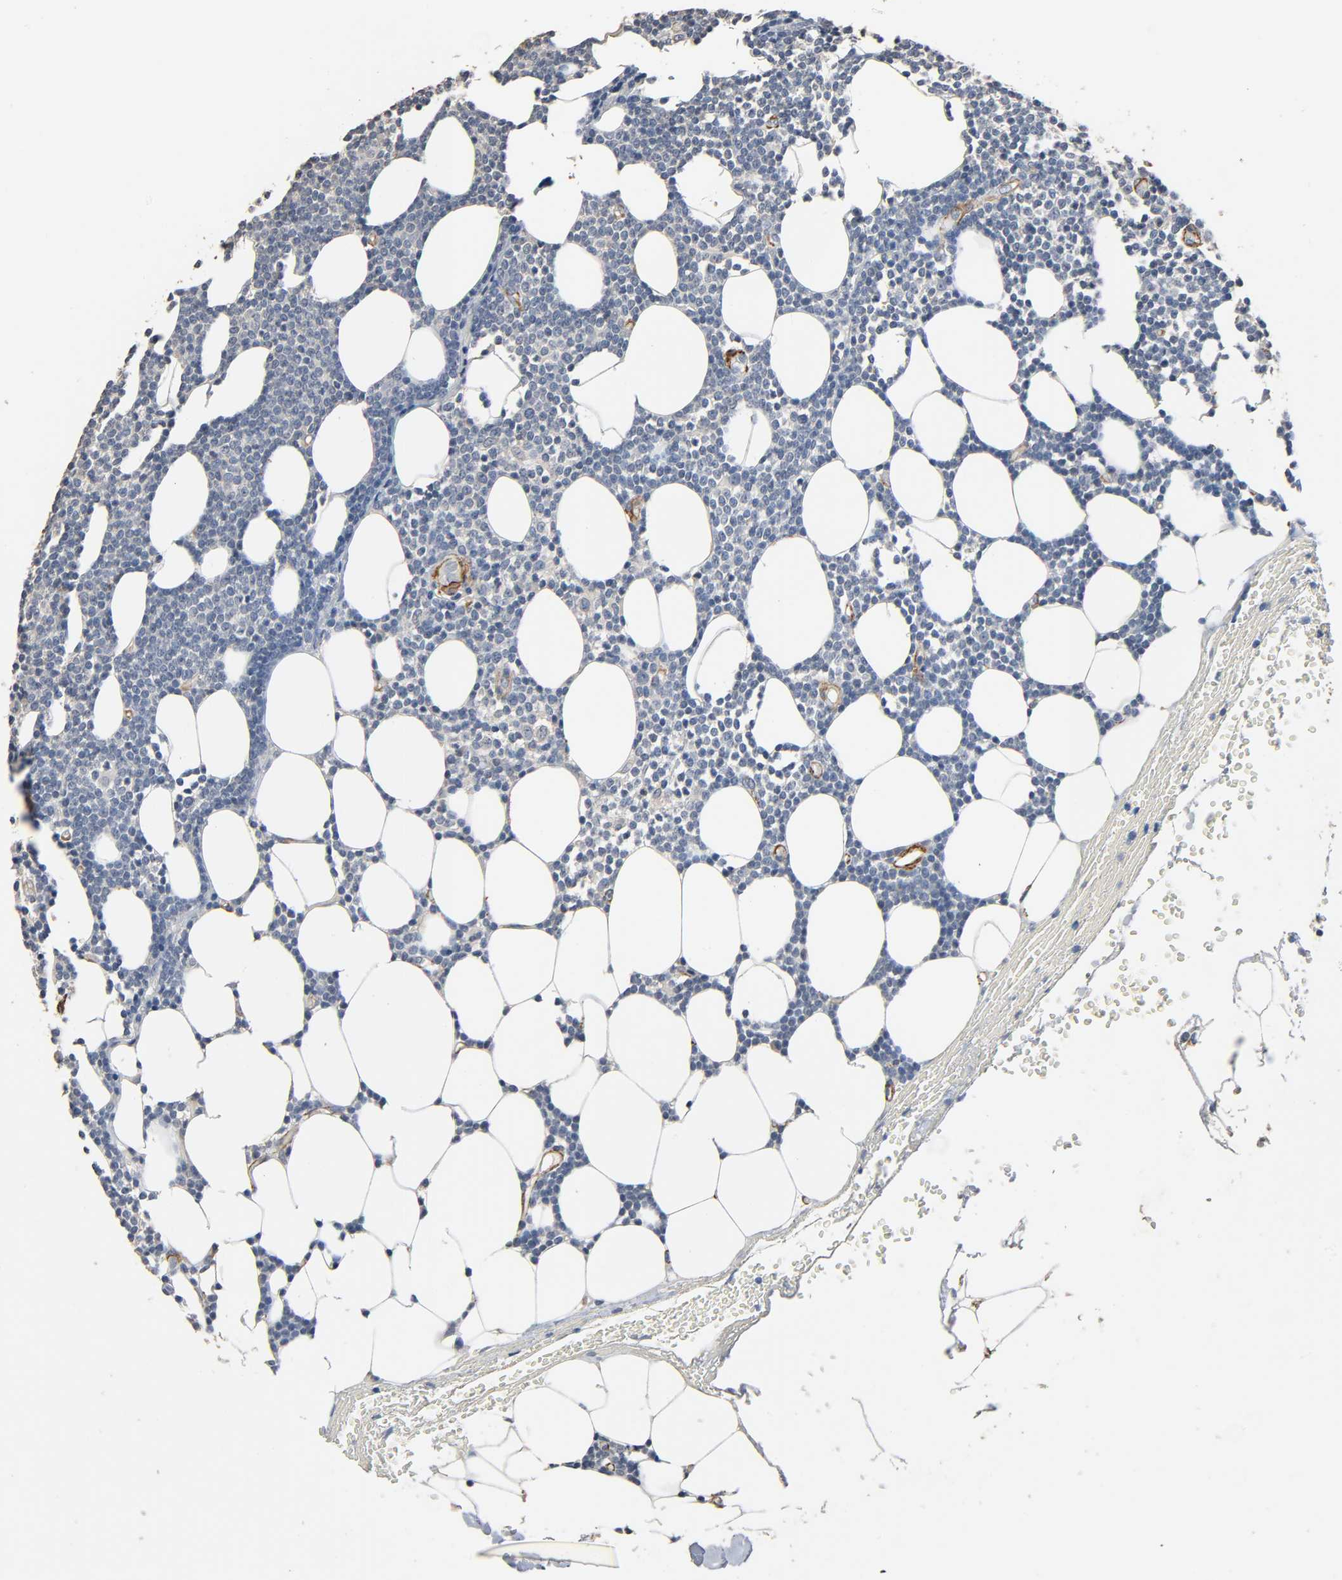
{"staining": {"intensity": "negative", "quantity": "none", "location": "none"}, "tissue": "lymphoma", "cell_type": "Tumor cells", "image_type": "cancer", "snomed": [{"axis": "morphology", "description": "Malignant lymphoma, non-Hodgkin's type, Low grade"}, {"axis": "topography", "description": "Soft tissue"}], "caption": "This micrograph is of low-grade malignant lymphoma, non-Hodgkin's type stained with immunohistochemistry (IHC) to label a protein in brown with the nuclei are counter-stained blue. There is no positivity in tumor cells.", "gene": "GSTA3", "patient": {"sex": "male", "age": 92}}